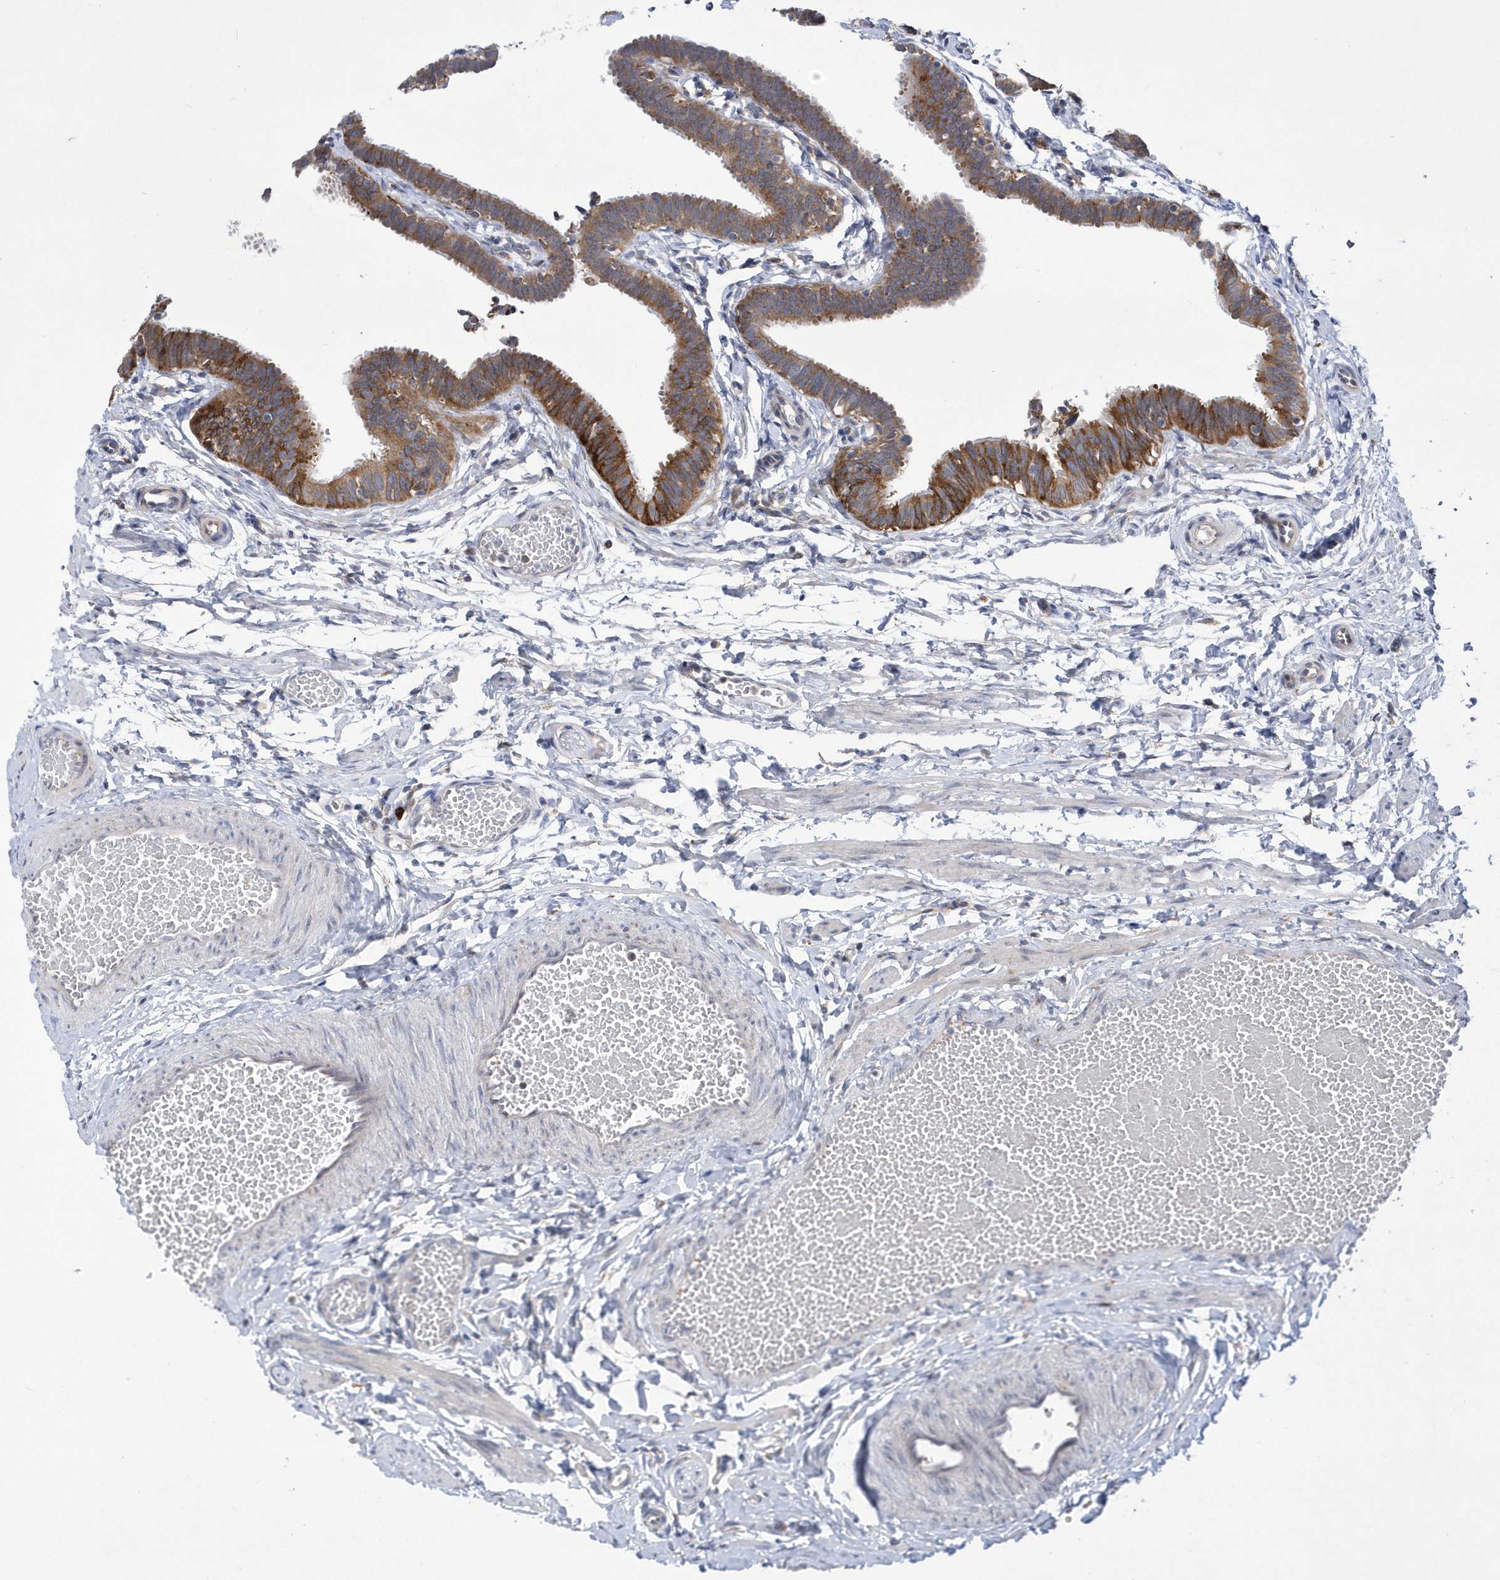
{"staining": {"intensity": "strong", "quantity": ">75%", "location": "cytoplasmic/membranous"}, "tissue": "fallopian tube", "cell_type": "Glandular cells", "image_type": "normal", "snomed": [{"axis": "morphology", "description": "Normal tissue, NOS"}, {"axis": "topography", "description": "Fallopian tube"}, {"axis": "topography", "description": "Ovary"}], "caption": "Immunohistochemical staining of normal fallopian tube displays high levels of strong cytoplasmic/membranous staining in about >75% of glandular cells.", "gene": "MED31", "patient": {"sex": "female", "age": 23}}